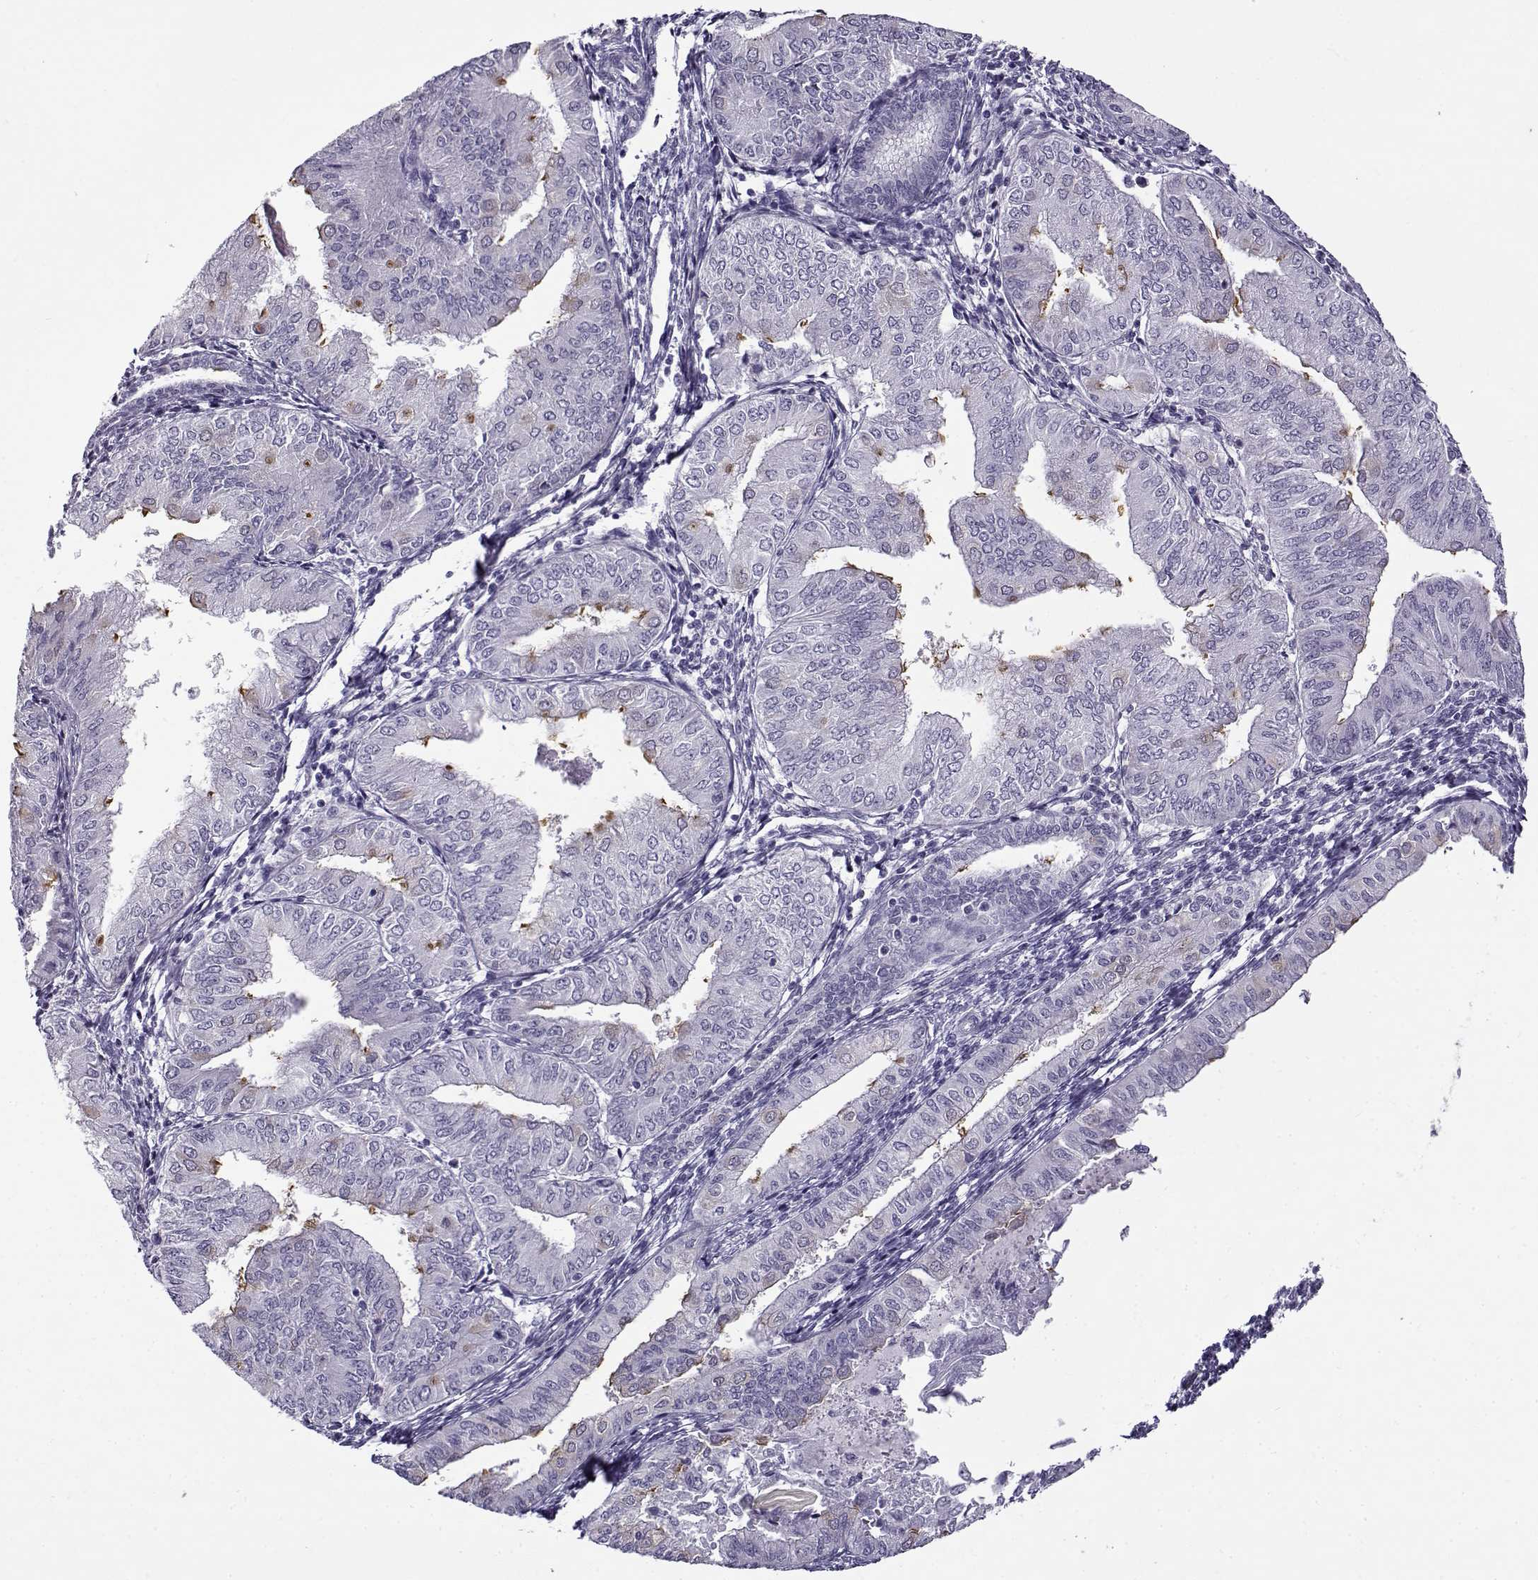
{"staining": {"intensity": "negative", "quantity": "none", "location": "none"}, "tissue": "endometrial cancer", "cell_type": "Tumor cells", "image_type": "cancer", "snomed": [{"axis": "morphology", "description": "Adenocarcinoma, NOS"}, {"axis": "topography", "description": "Endometrium"}], "caption": "Immunohistochemistry photomicrograph of neoplastic tissue: human endometrial cancer stained with DAB demonstrates no significant protein positivity in tumor cells.", "gene": "TEX55", "patient": {"sex": "female", "age": 53}}